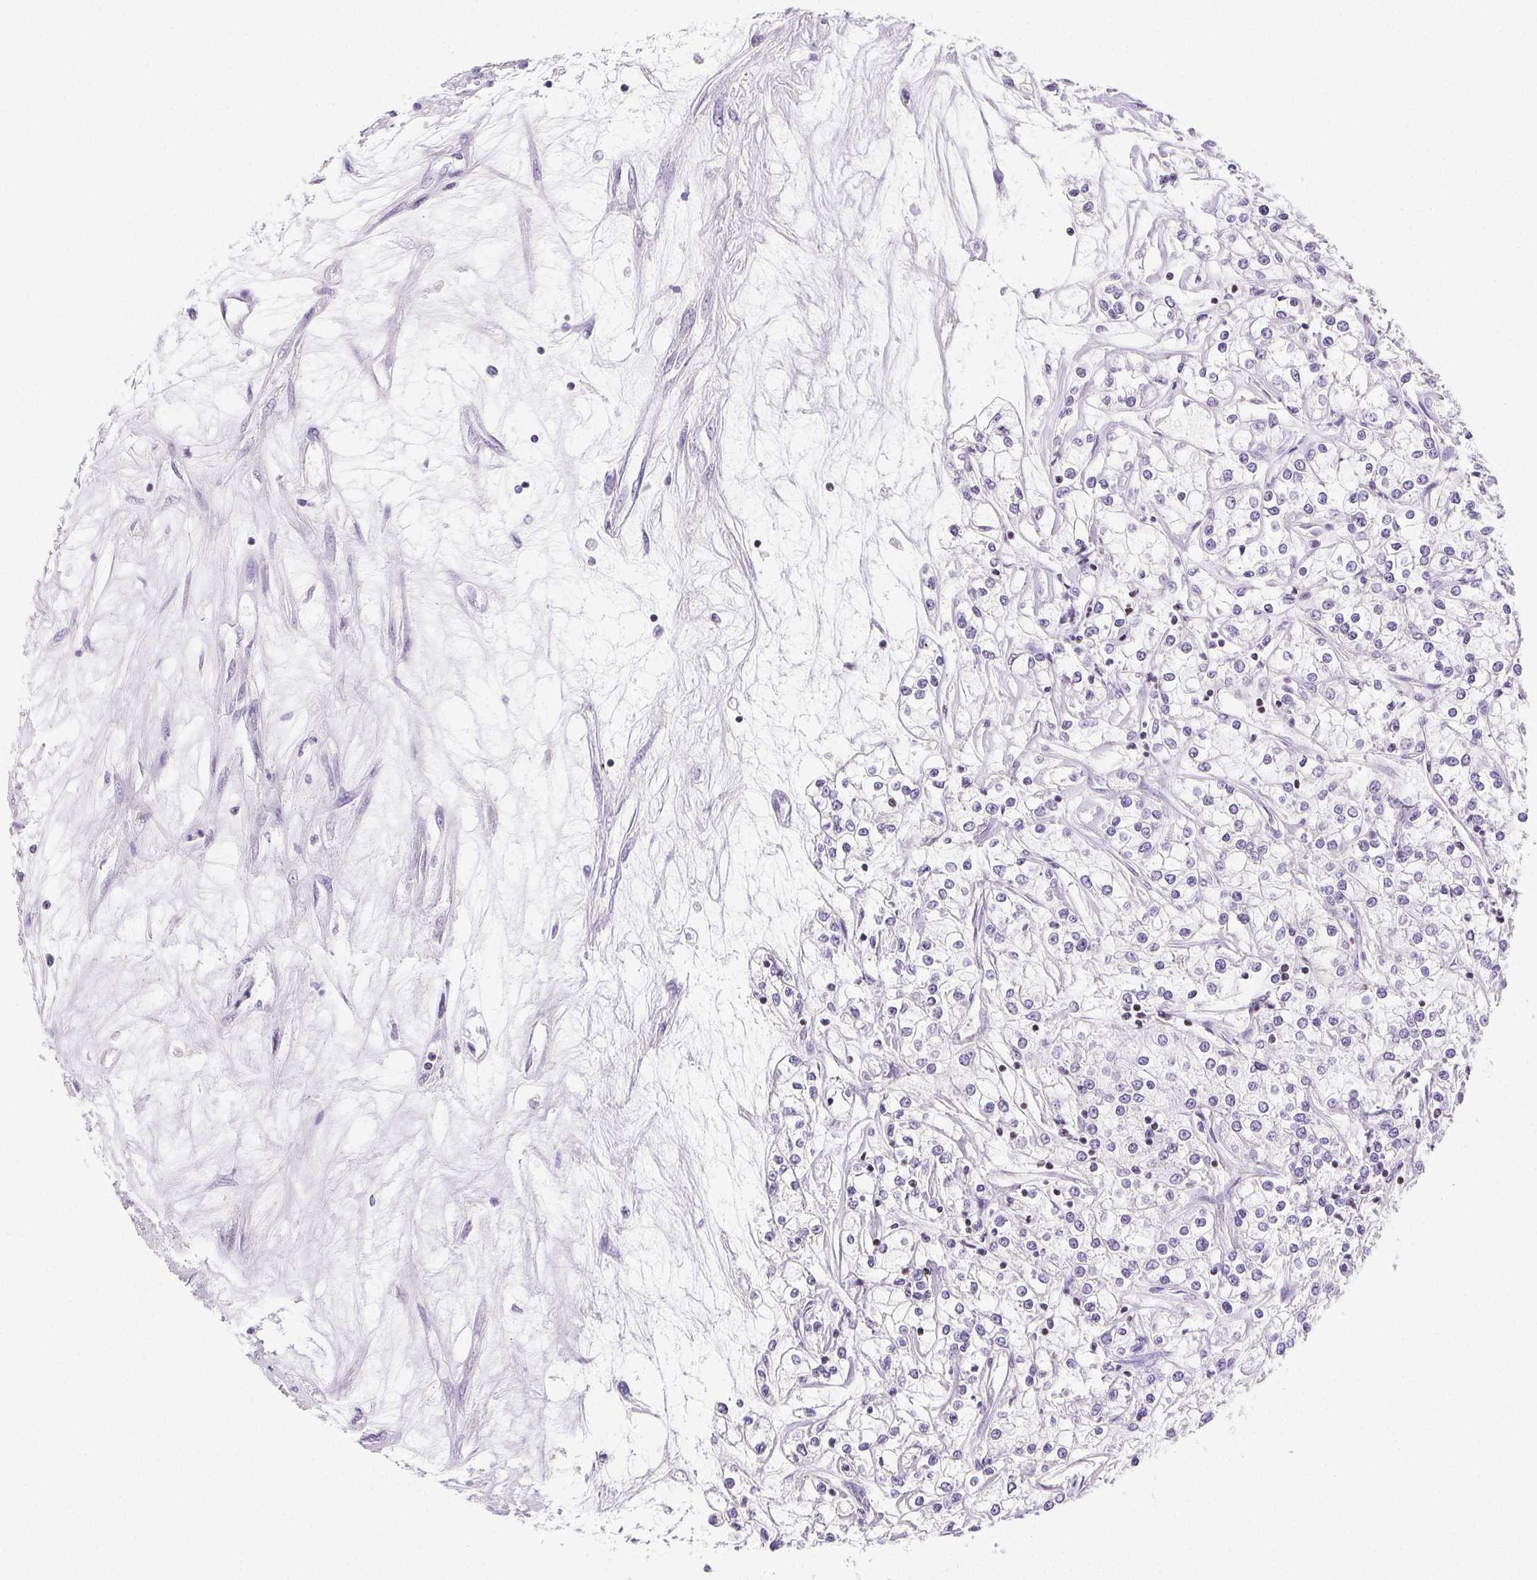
{"staining": {"intensity": "negative", "quantity": "none", "location": "none"}, "tissue": "renal cancer", "cell_type": "Tumor cells", "image_type": "cancer", "snomed": [{"axis": "morphology", "description": "Adenocarcinoma, NOS"}, {"axis": "topography", "description": "Kidney"}], "caption": "This micrograph is of renal adenocarcinoma stained with IHC to label a protein in brown with the nuclei are counter-stained blue. There is no positivity in tumor cells.", "gene": "BEND2", "patient": {"sex": "female", "age": 59}}